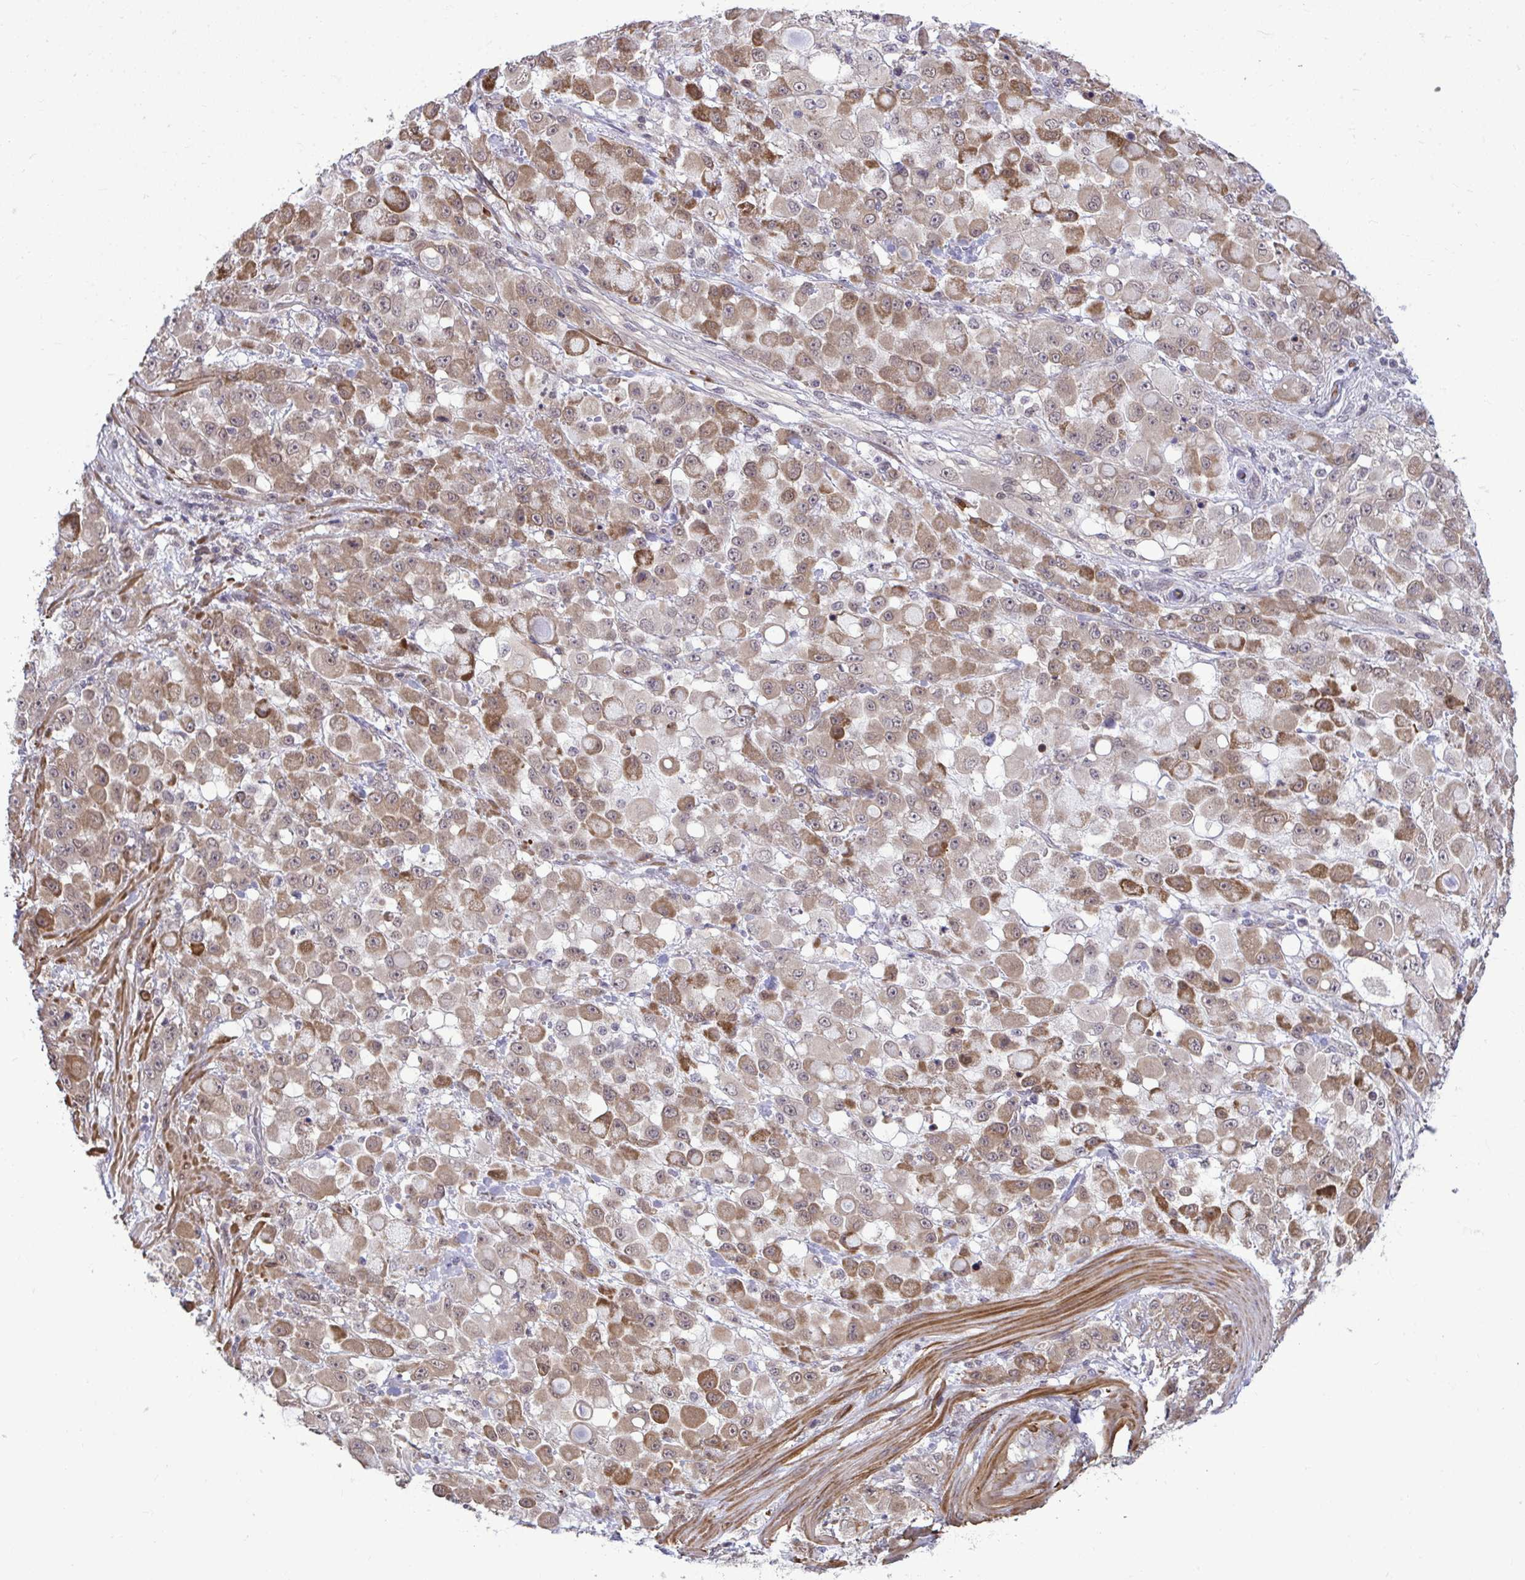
{"staining": {"intensity": "moderate", "quantity": ">75%", "location": "cytoplasmic/membranous,nuclear"}, "tissue": "stomach cancer", "cell_type": "Tumor cells", "image_type": "cancer", "snomed": [{"axis": "morphology", "description": "Adenocarcinoma, NOS"}, {"axis": "topography", "description": "Stomach"}], "caption": "This micrograph displays immunohistochemistry (IHC) staining of stomach cancer (adenocarcinoma), with medium moderate cytoplasmic/membranous and nuclear staining in approximately >75% of tumor cells.", "gene": "ZSCAN9", "patient": {"sex": "female", "age": 76}}